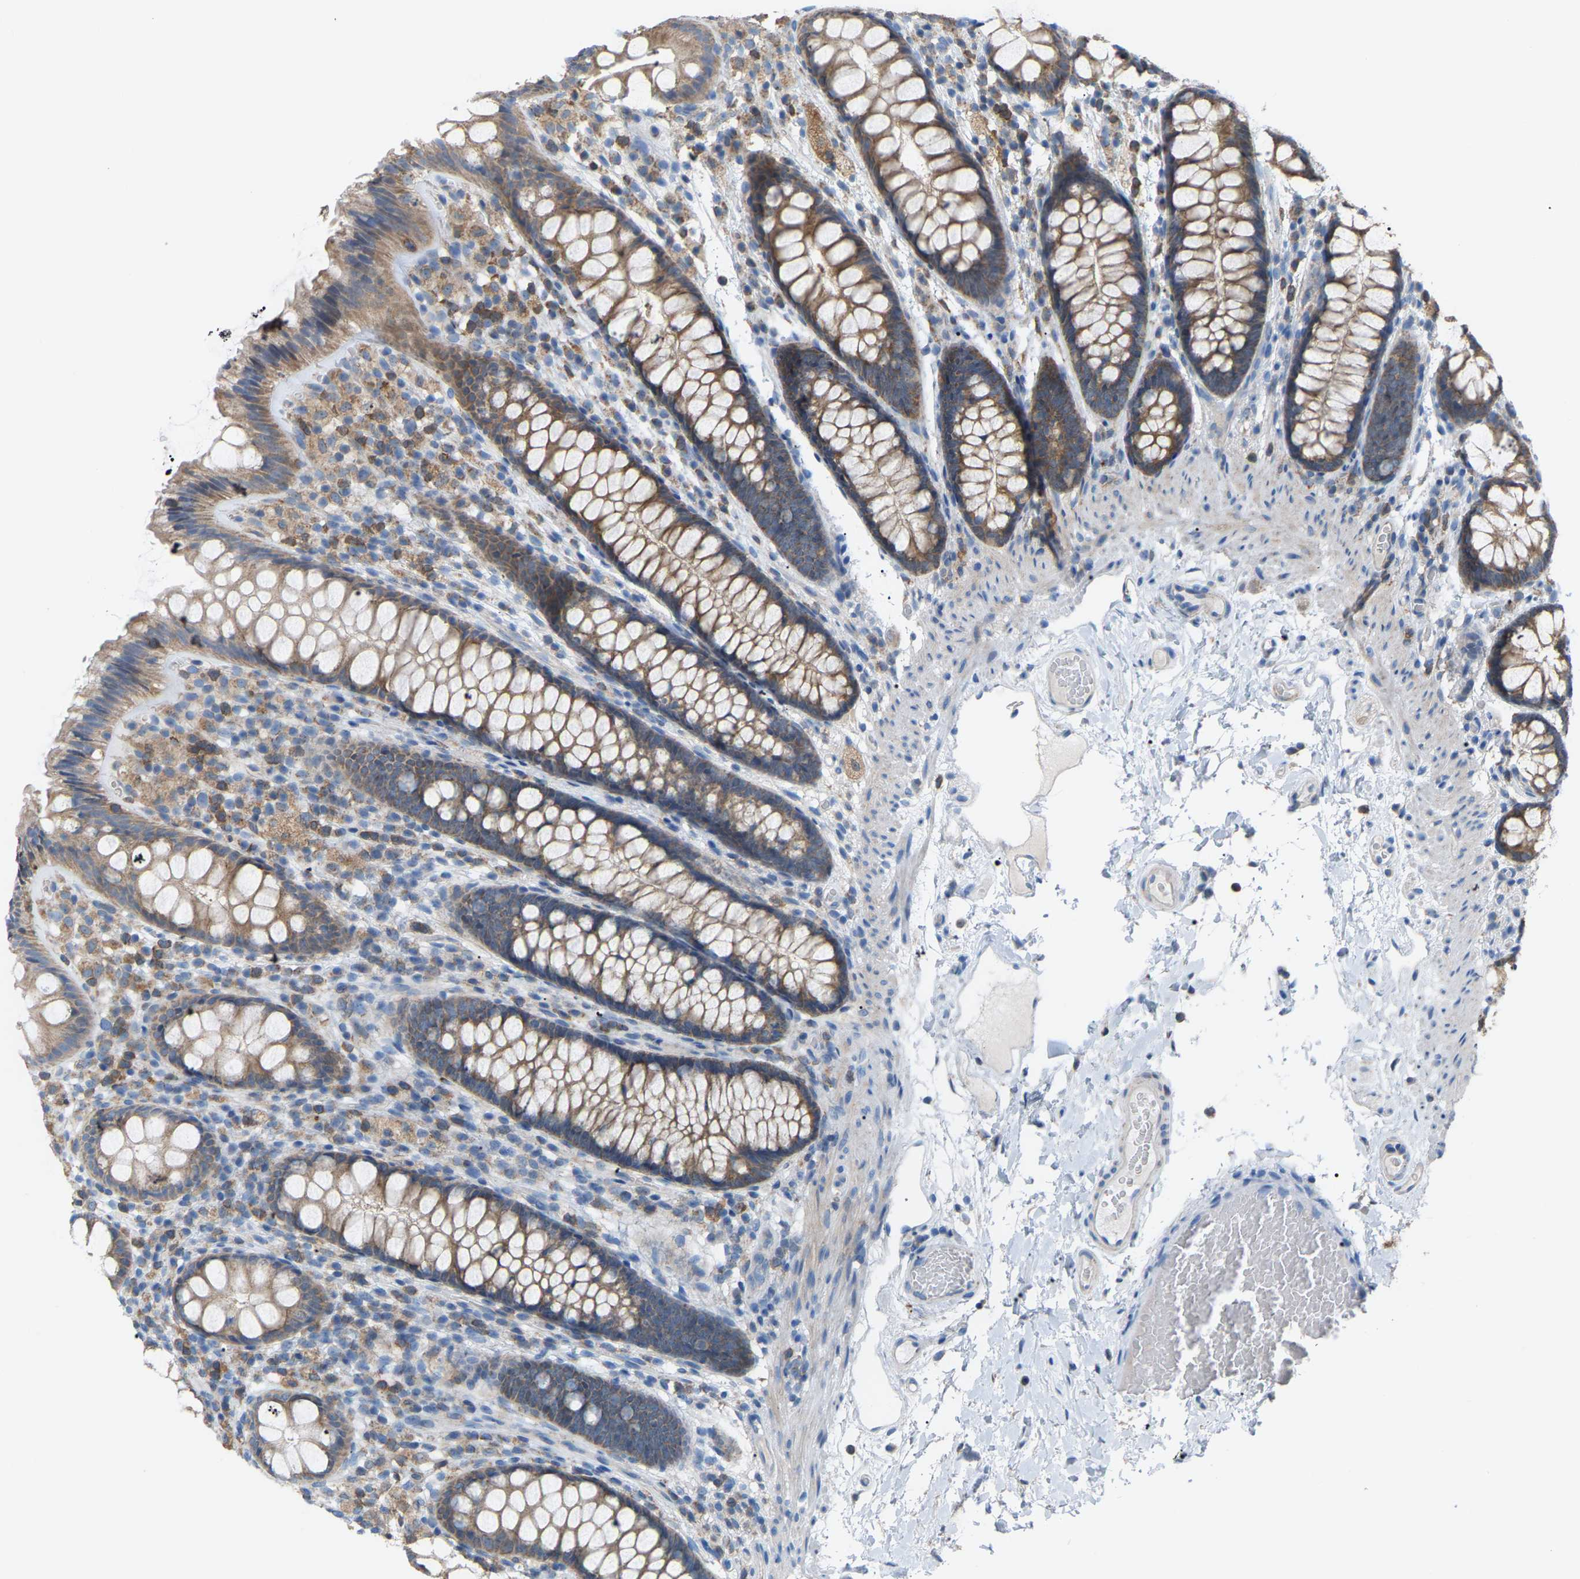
{"staining": {"intensity": "negative", "quantity": "none", "location": "none"}, "tissue": "colon", "cell_type": "Endothelial cells", "image_type": "normal", "snomed": [{"axis": "morphology", "description": "Normal tissue, NOS"}, {"axis": "topography", "description": "Colon"}], "caption": "Immunohistochemical staining of normal colon shows no significant expression in endothelial cells.", "gene": "CROT", "patient": {"sex": "female", "age": 56}}